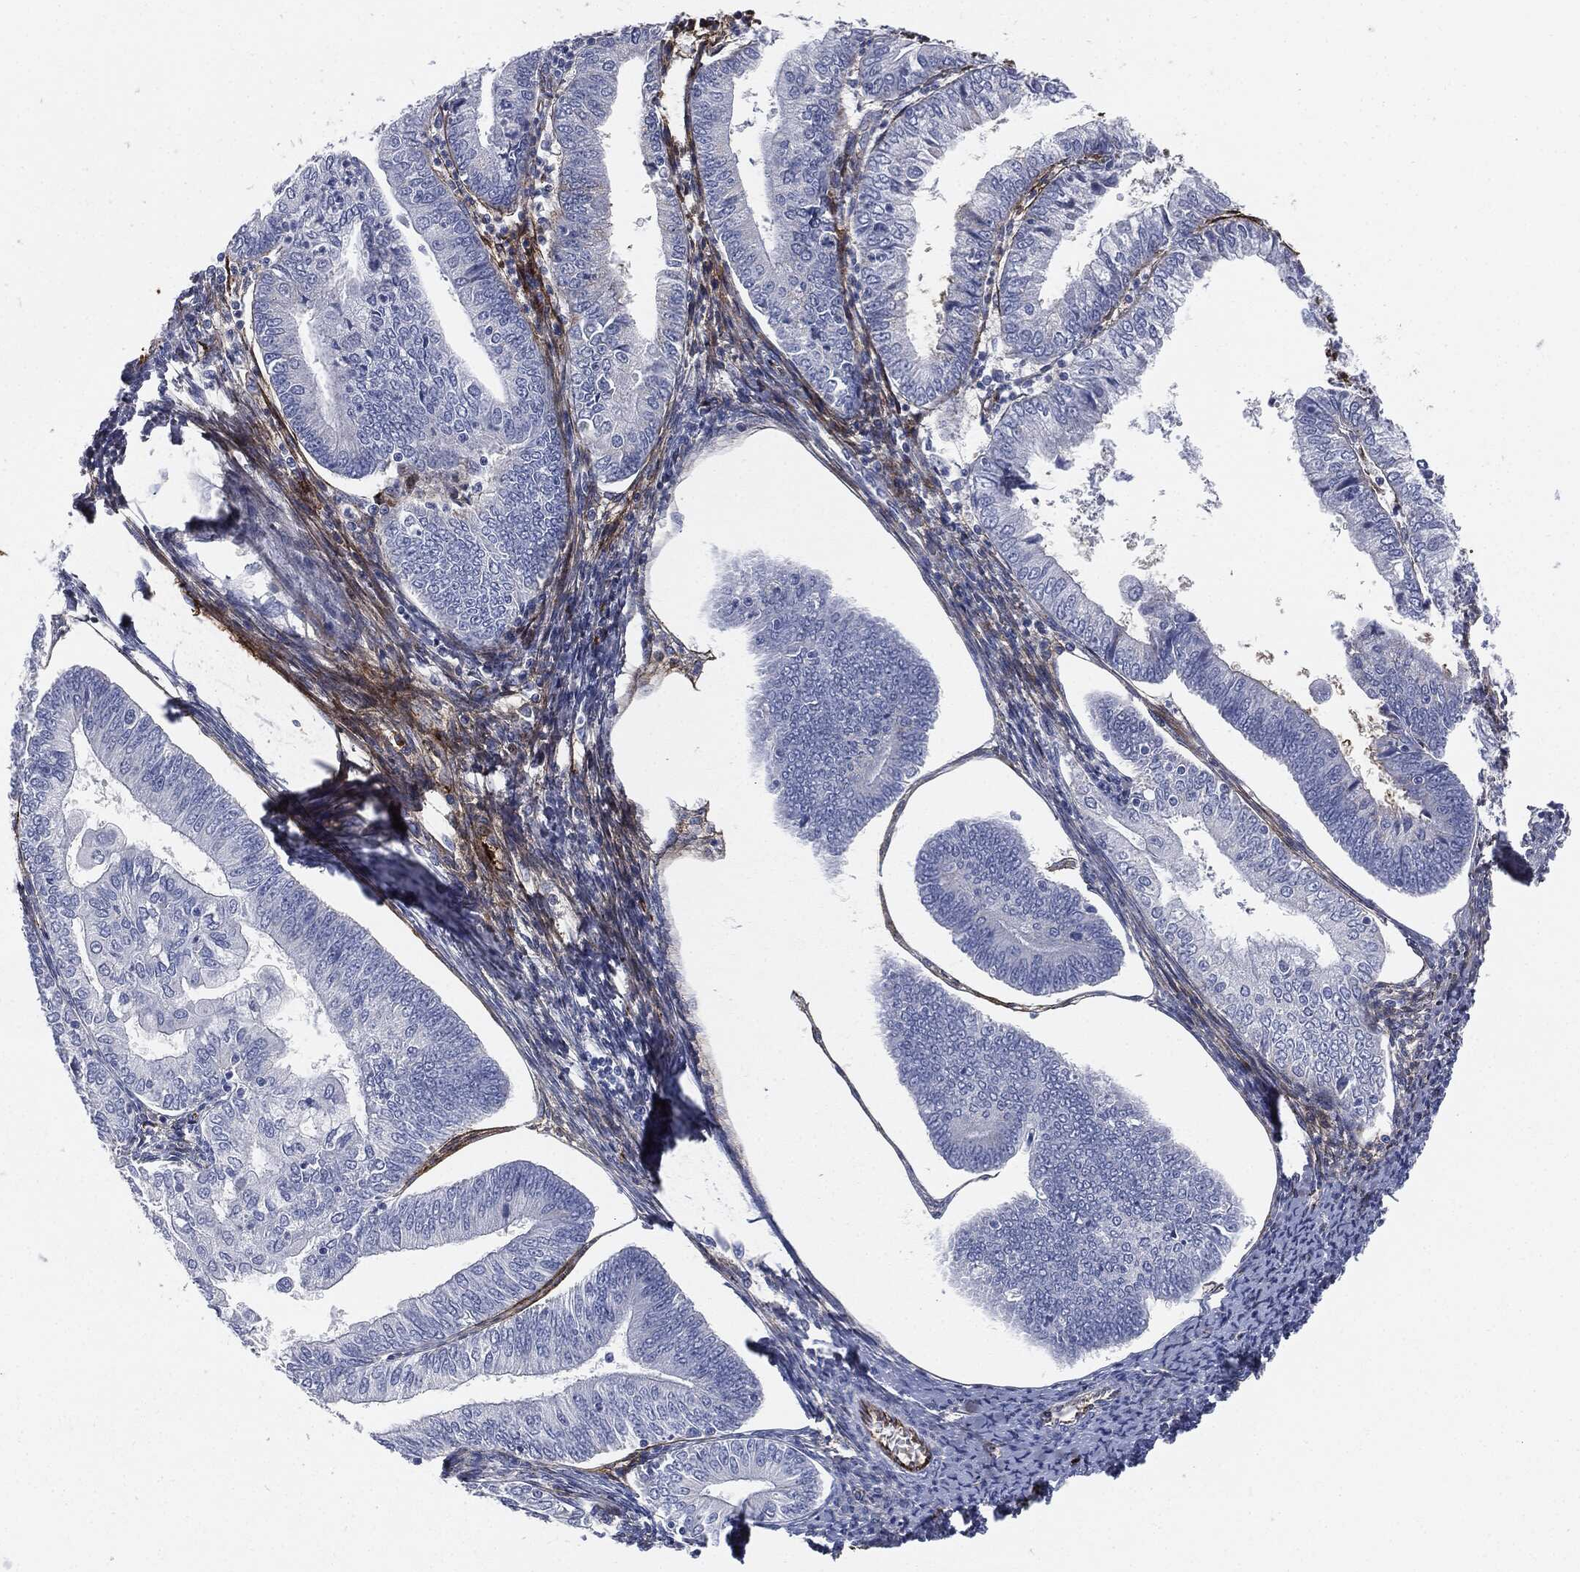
{"staining": {"intensity": "negative", "quantity": "none", "location": "none"}, "tissue": "endometrial cancer", "cell_type": "Tumor cells", "image_type": "cancer", "snomed": [{"axis": "morphology", "description": "Adenocarcinoma, NOS"}, {"axis": "topography", "description": "Endometrium"}], "caption": "There is no significant staining in tumor cells of endometrial adenocarcinoma.", "gene": "APOB", "patient": {"sex": "female", "age": 56}}